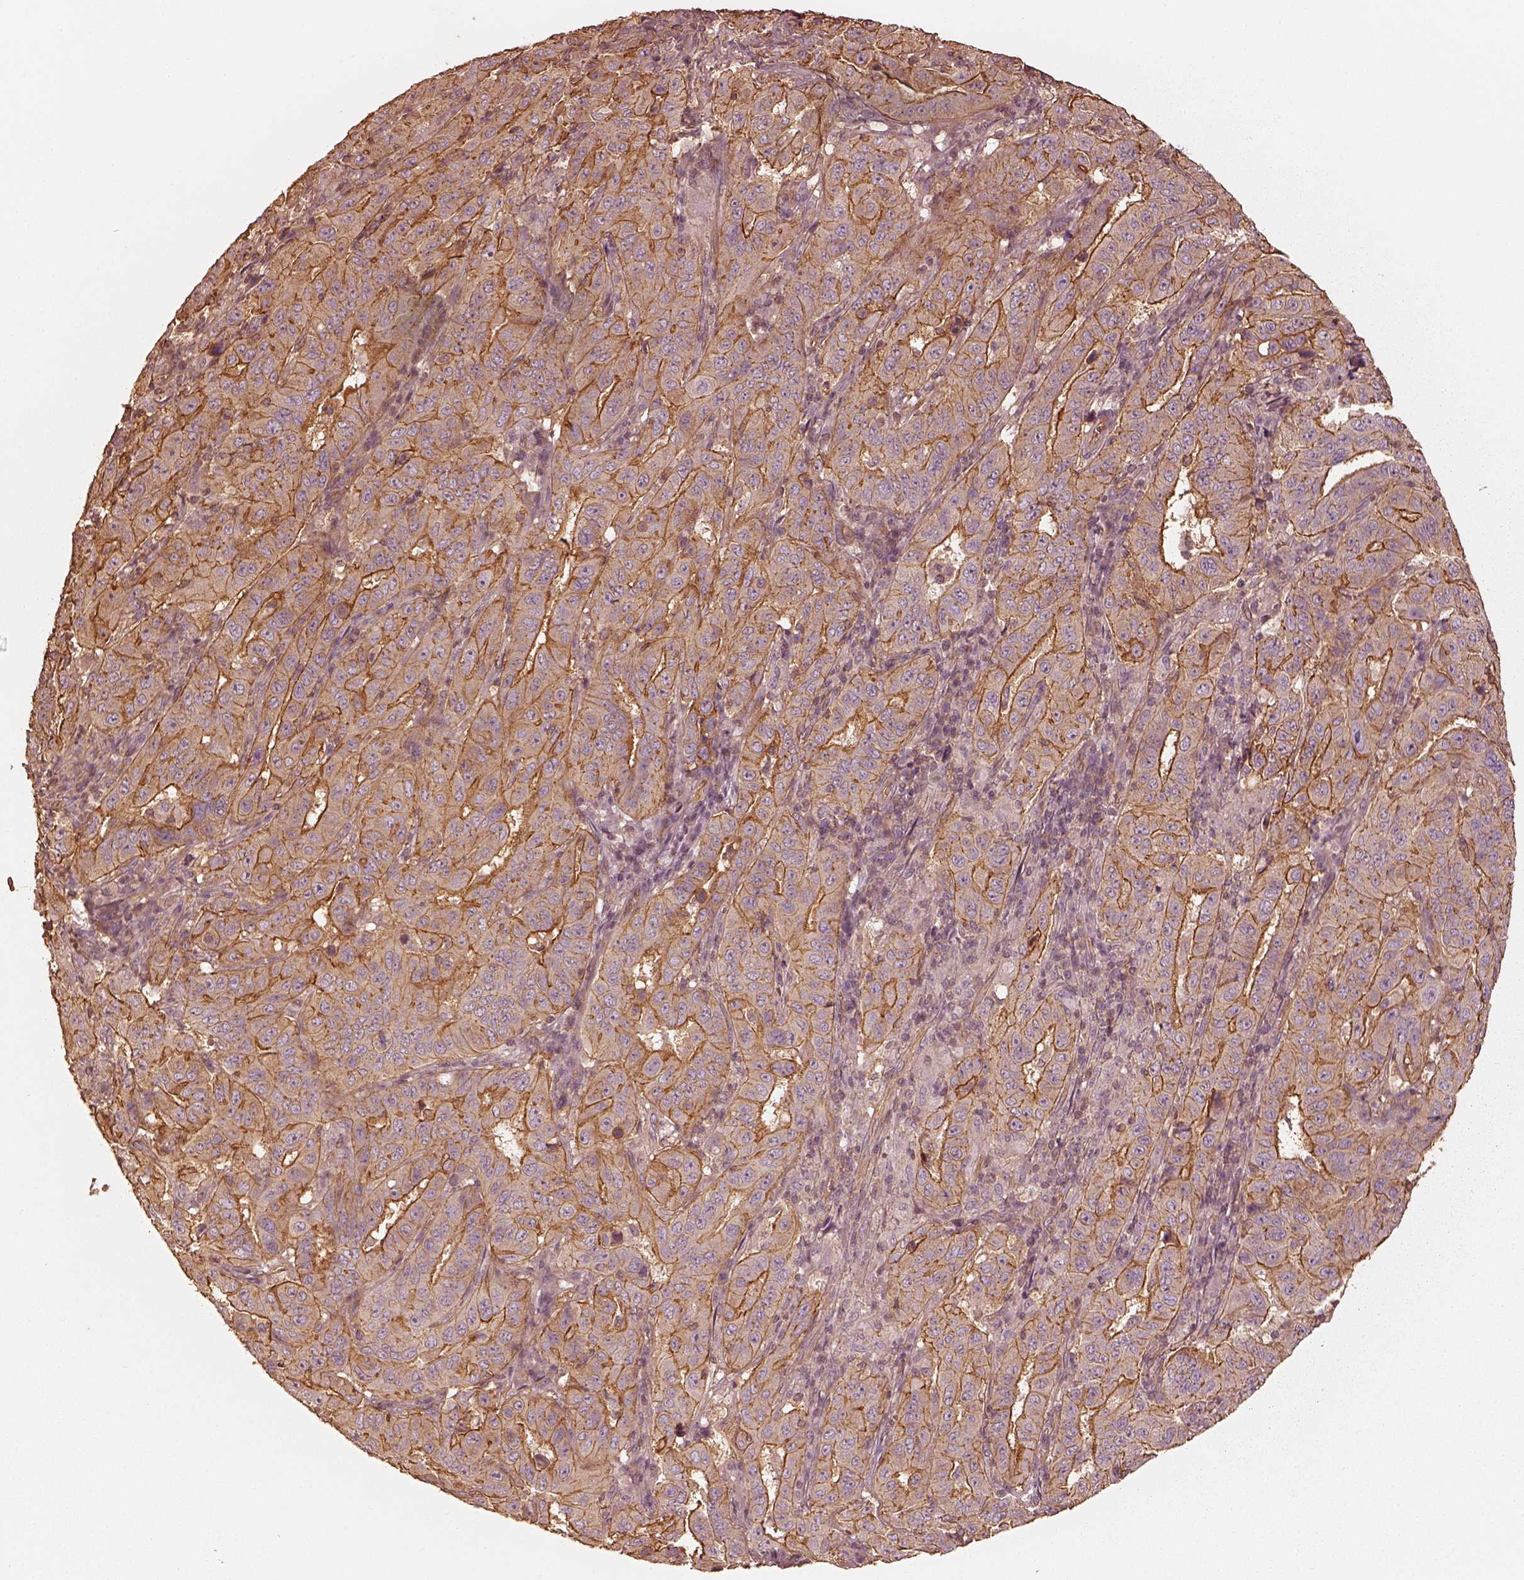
{"staining": {"intensity": "strong", "quantity": "25%-75%", "location": "cytoplasmic/membranous"}, "tissue": "pancreatic cancer", "cell_type": "Tumor cells", "image_type": "cancer", "snomed": [{"axis": "morphology", "description": "Adenocarcinoma, NOS"}, {"axis": "topography", "description": "Pancreas"}], "caption": "Tumor cells reveal strong cytoplasmic/membranous staining in approximately 25%-75% of cells in pancreatic adenocarcinoma.", "gene": "WDR7", "patient": {"sex": "male", "age": 63}}